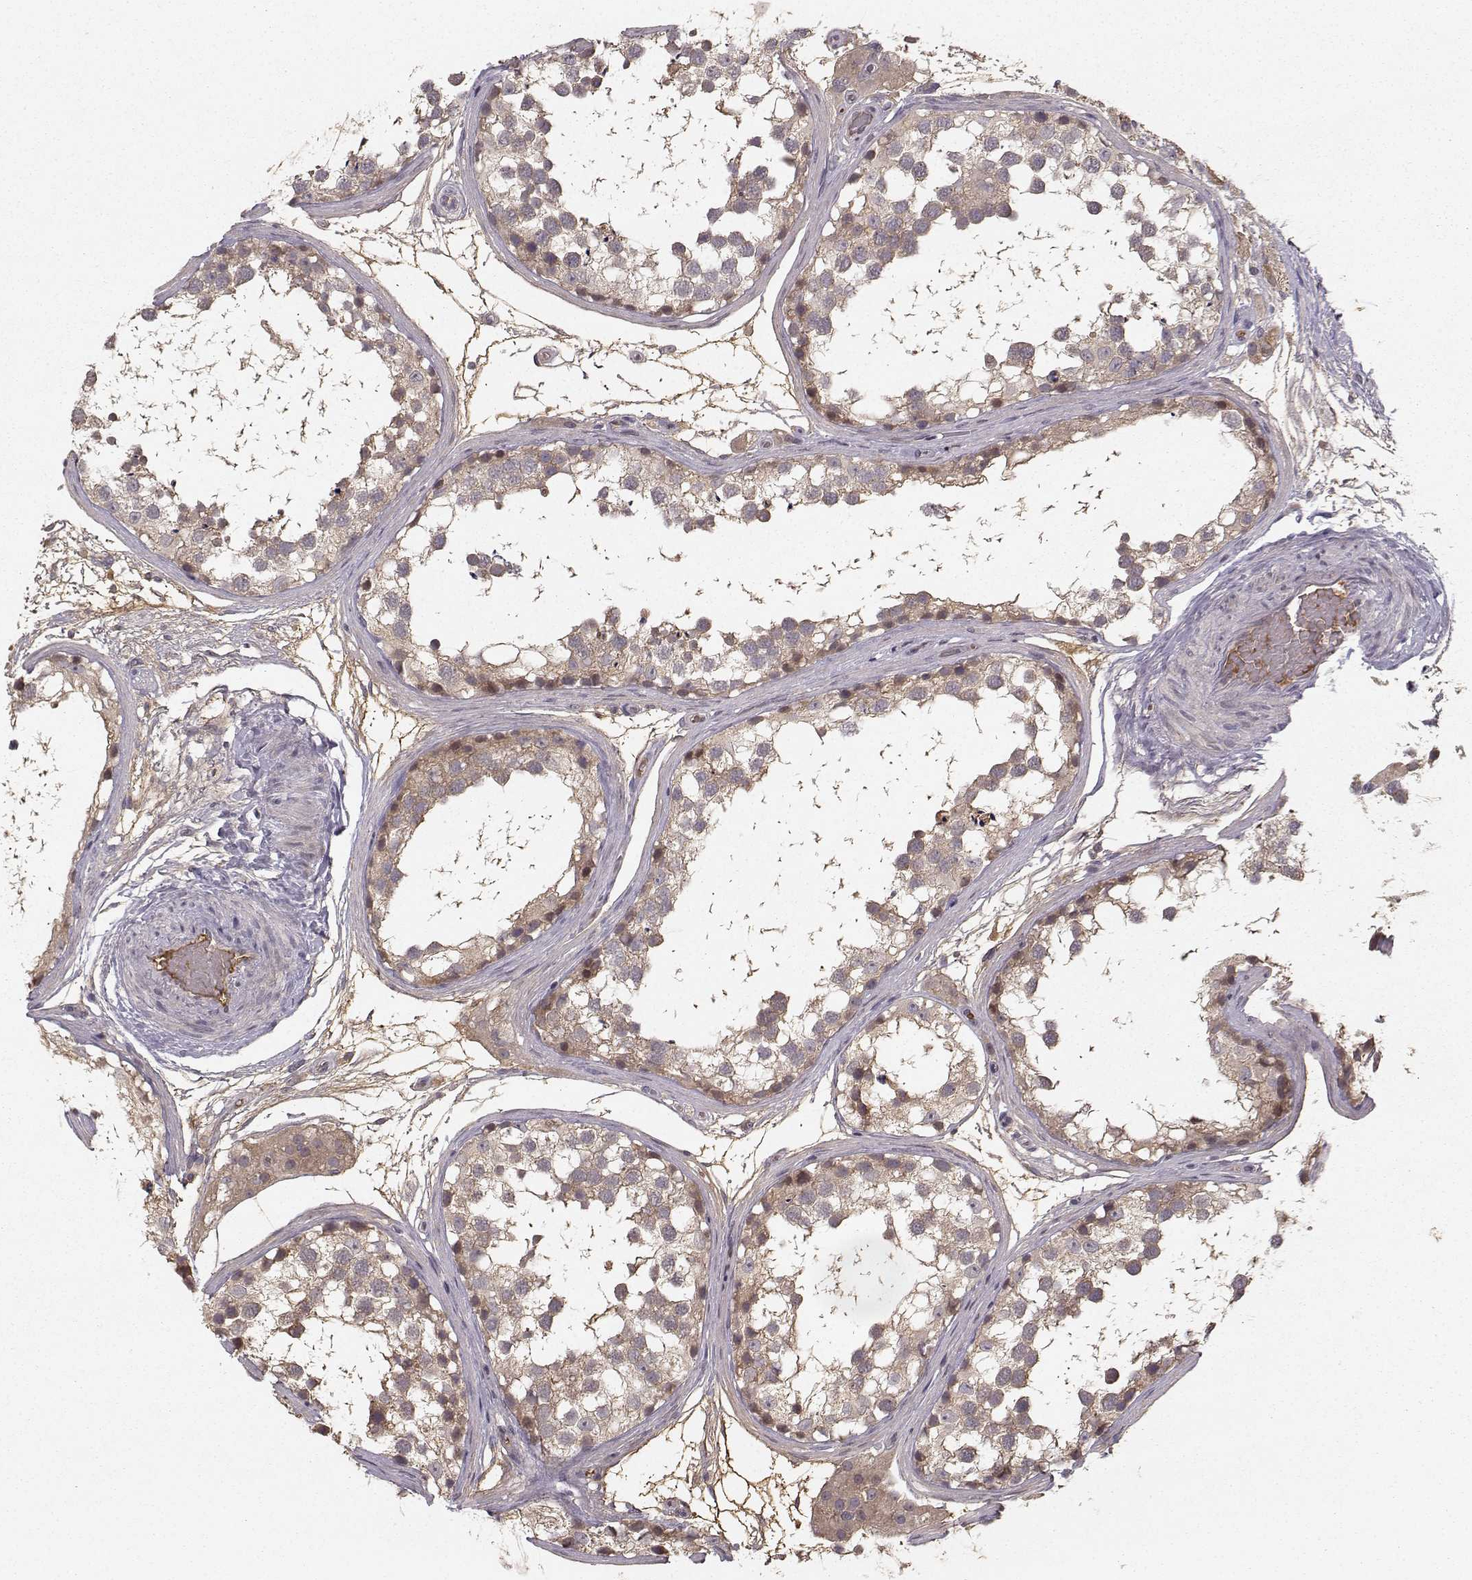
{"staining": {"intensity": "weak", "quantity": "<25%", "location": "cytoplasmic/membranous"}, "tissue": "testis", "cell_type": "Cells in seminiferous ducts", "image_type": "normal", "snomed": [{"axis": "morphology", "description": "Normal tissue, NOS"}, {"axis": "morphology", "description": "Seminoma, NOS"}, {"axis": "topography", "description": "Testis"}], "caption": "There is no significant positivity in cells in seminiferous ducts of testis. (Brightfield microscopy of DAB IHC at high magnification).", "gene": "WNT6", "patient": {"sex": "male", "age": 65}}